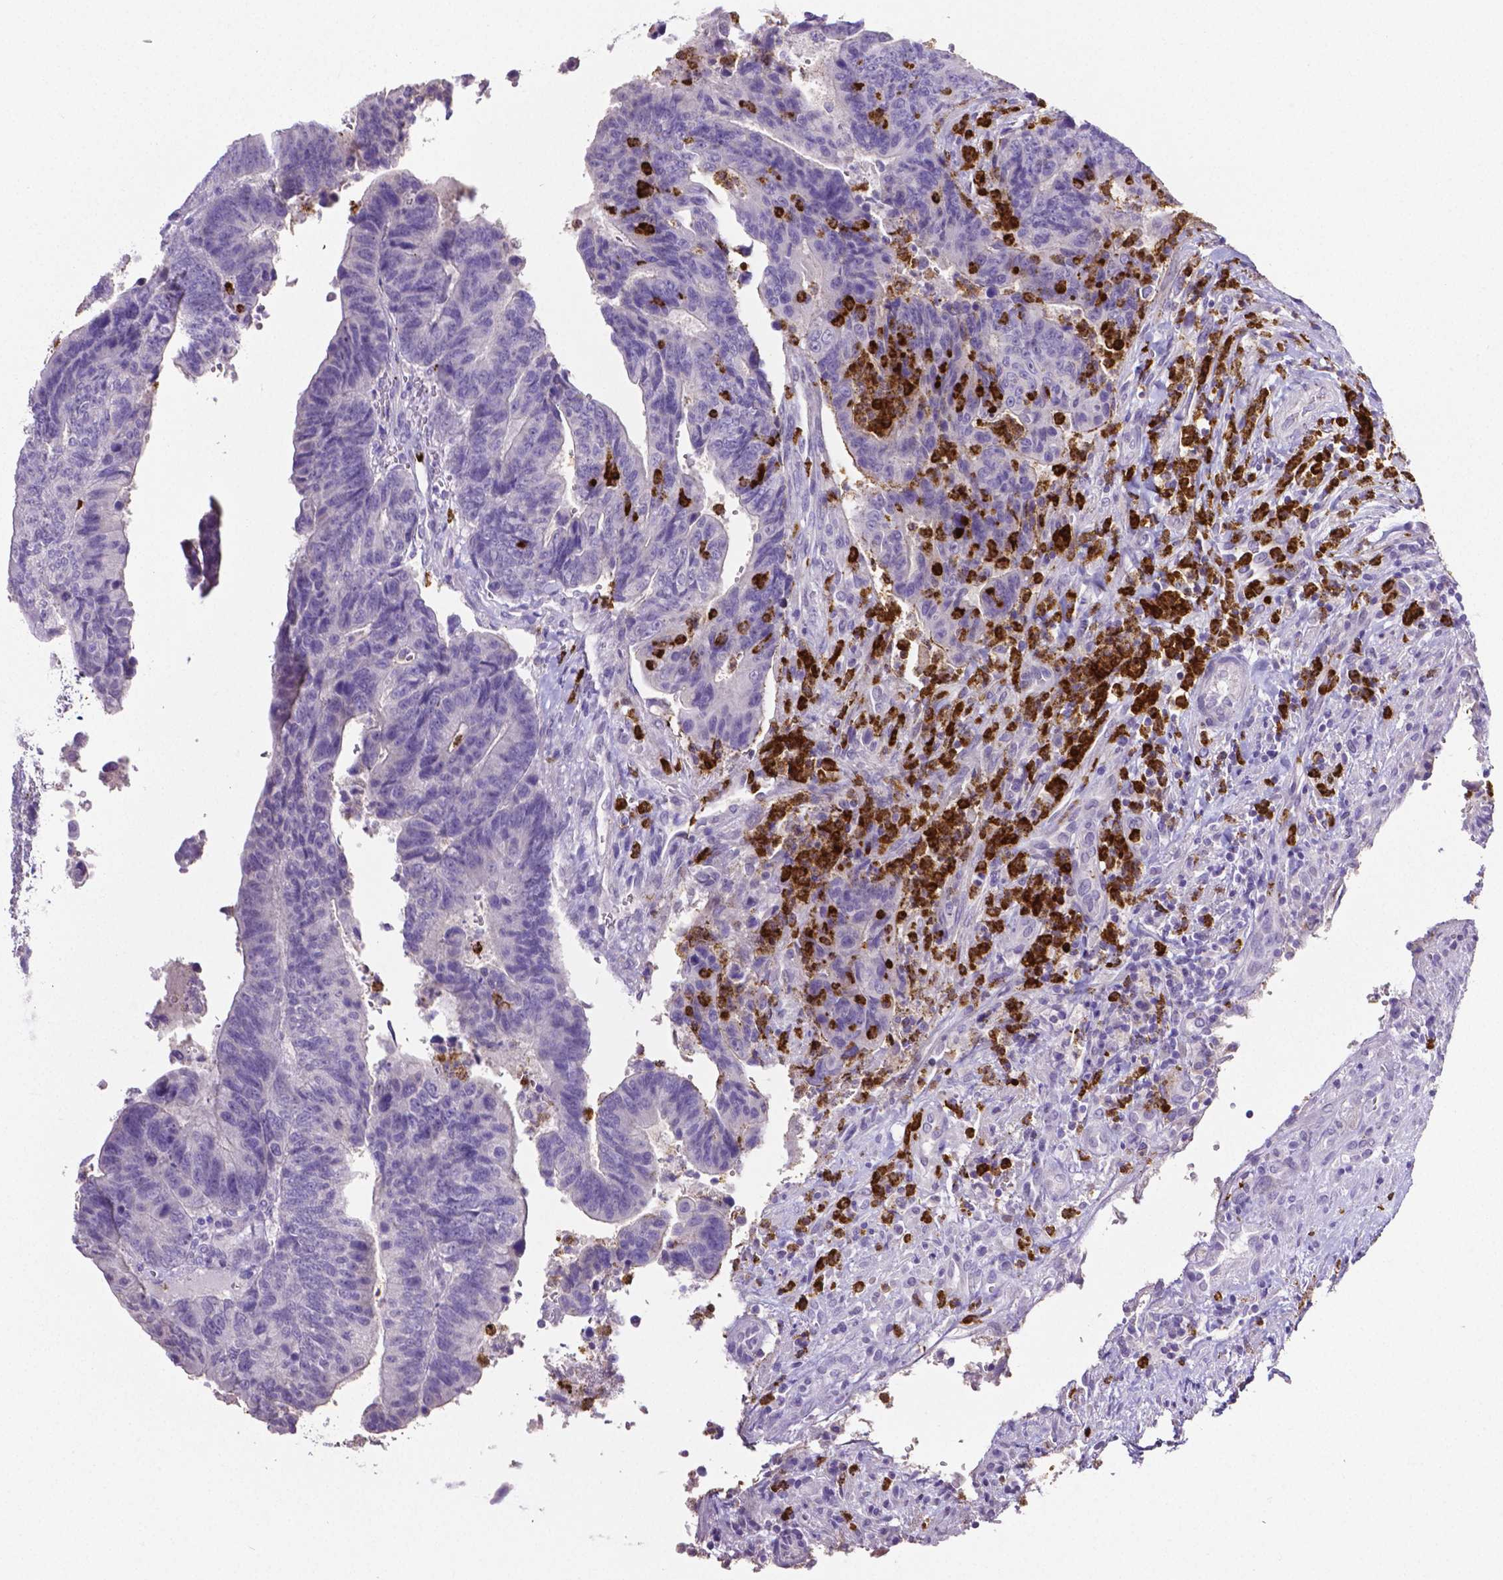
{"staining": {"intensity": "negative", "quantity": "none", "location": "none"}, "tissue": "colorectal cancer", "cell_type": "Tumor cells", "image_type": "cancer", "snomed": [{"axis": "morphology", "description": "Adenocarcinoma, NOS"}, {"axis": "topography", "description": "Colon"}], "caption": "Immunohistochemical staining of human colorectal cancer (adenocarcinoma) exhibits no significant staining in tumor cells.", "gene": "MMP9", "patient": {"sex": "female", "age": 48}}